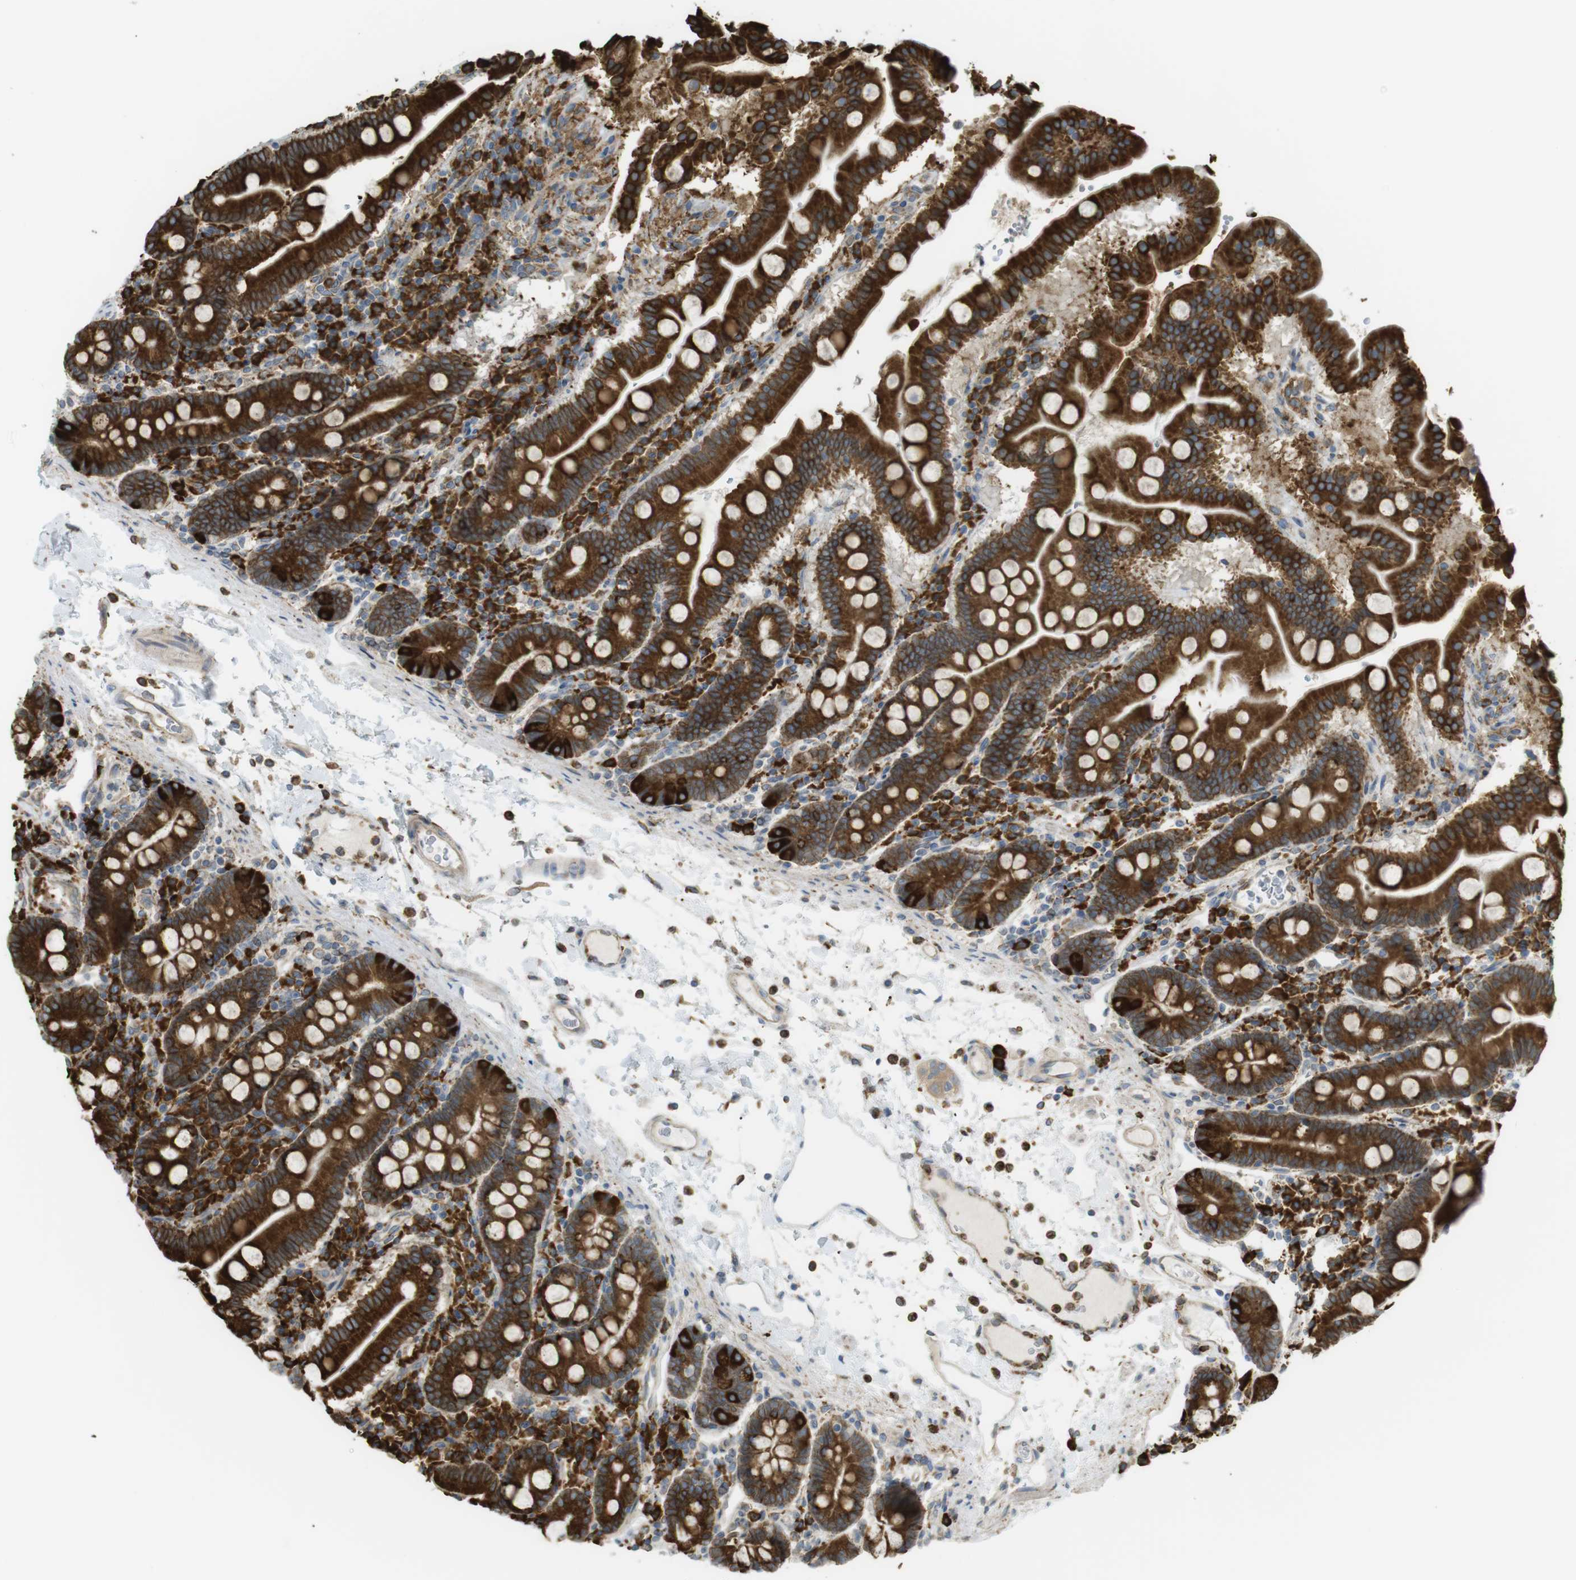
{"staining": {"intensity": "strong", "quantity": ">75%", "location": "cytoplasmic/membranous"}, "tissue": "duodenum", "cell_type": "Glandular cells", "image_type": "normal", "snomed": [{"axis": "morphology", "description": "Normal tissue, NOS"}, {"axis": "topography", "description": "Duodenum"}], "caption": "Glandular cells display high levels of strong cytoplasmic/membranous expression in approximately >75% of cells in normal human duodenum. Nuclei are stained in blue.", "gene": "MBOAT2", "patient": {"sex": "male", "age": 50}}